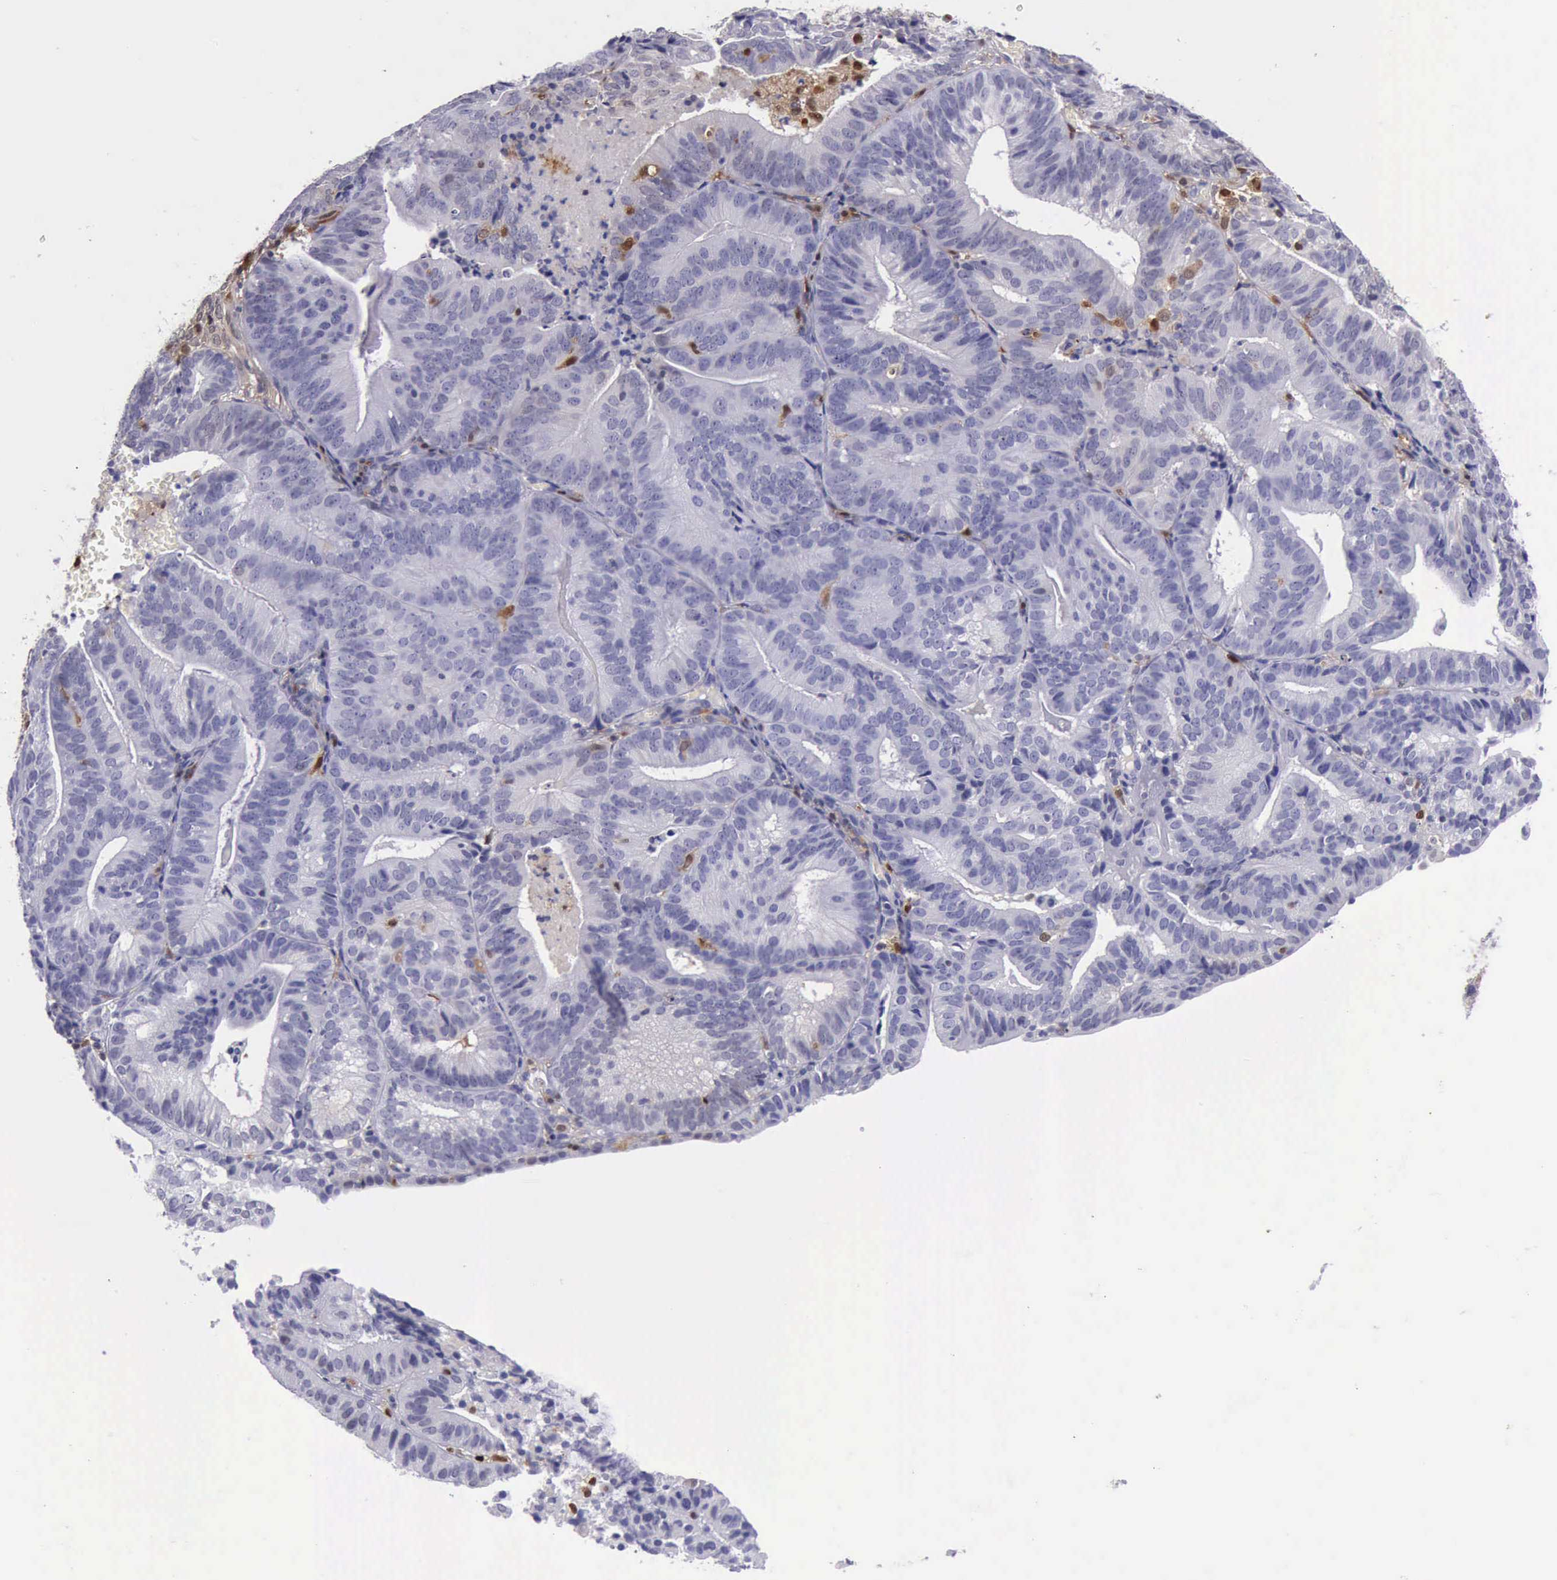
{"staining": {"intensity": "moderate", "quantity": "<25%", "location": "cytoplasmic/membranous,nuclear"}, "tissue": "cervical cancer", "cell_type": "Tumor cells", "image_type": "cancer", "snomed": [{"axis": "morphology", "description": "Adenocarcinoma, NOS"}, {"axis": "topography", "description": "Cervix"}], "caption": "This micrograph displays IHC staining of cervical adenocarcinoma, with low moderate cytoplasmic/membranous and nuclear positivity in about <25% of tumor cells.", "gene": "TYMP", "patient": {"sex": "female", "age": 60}}